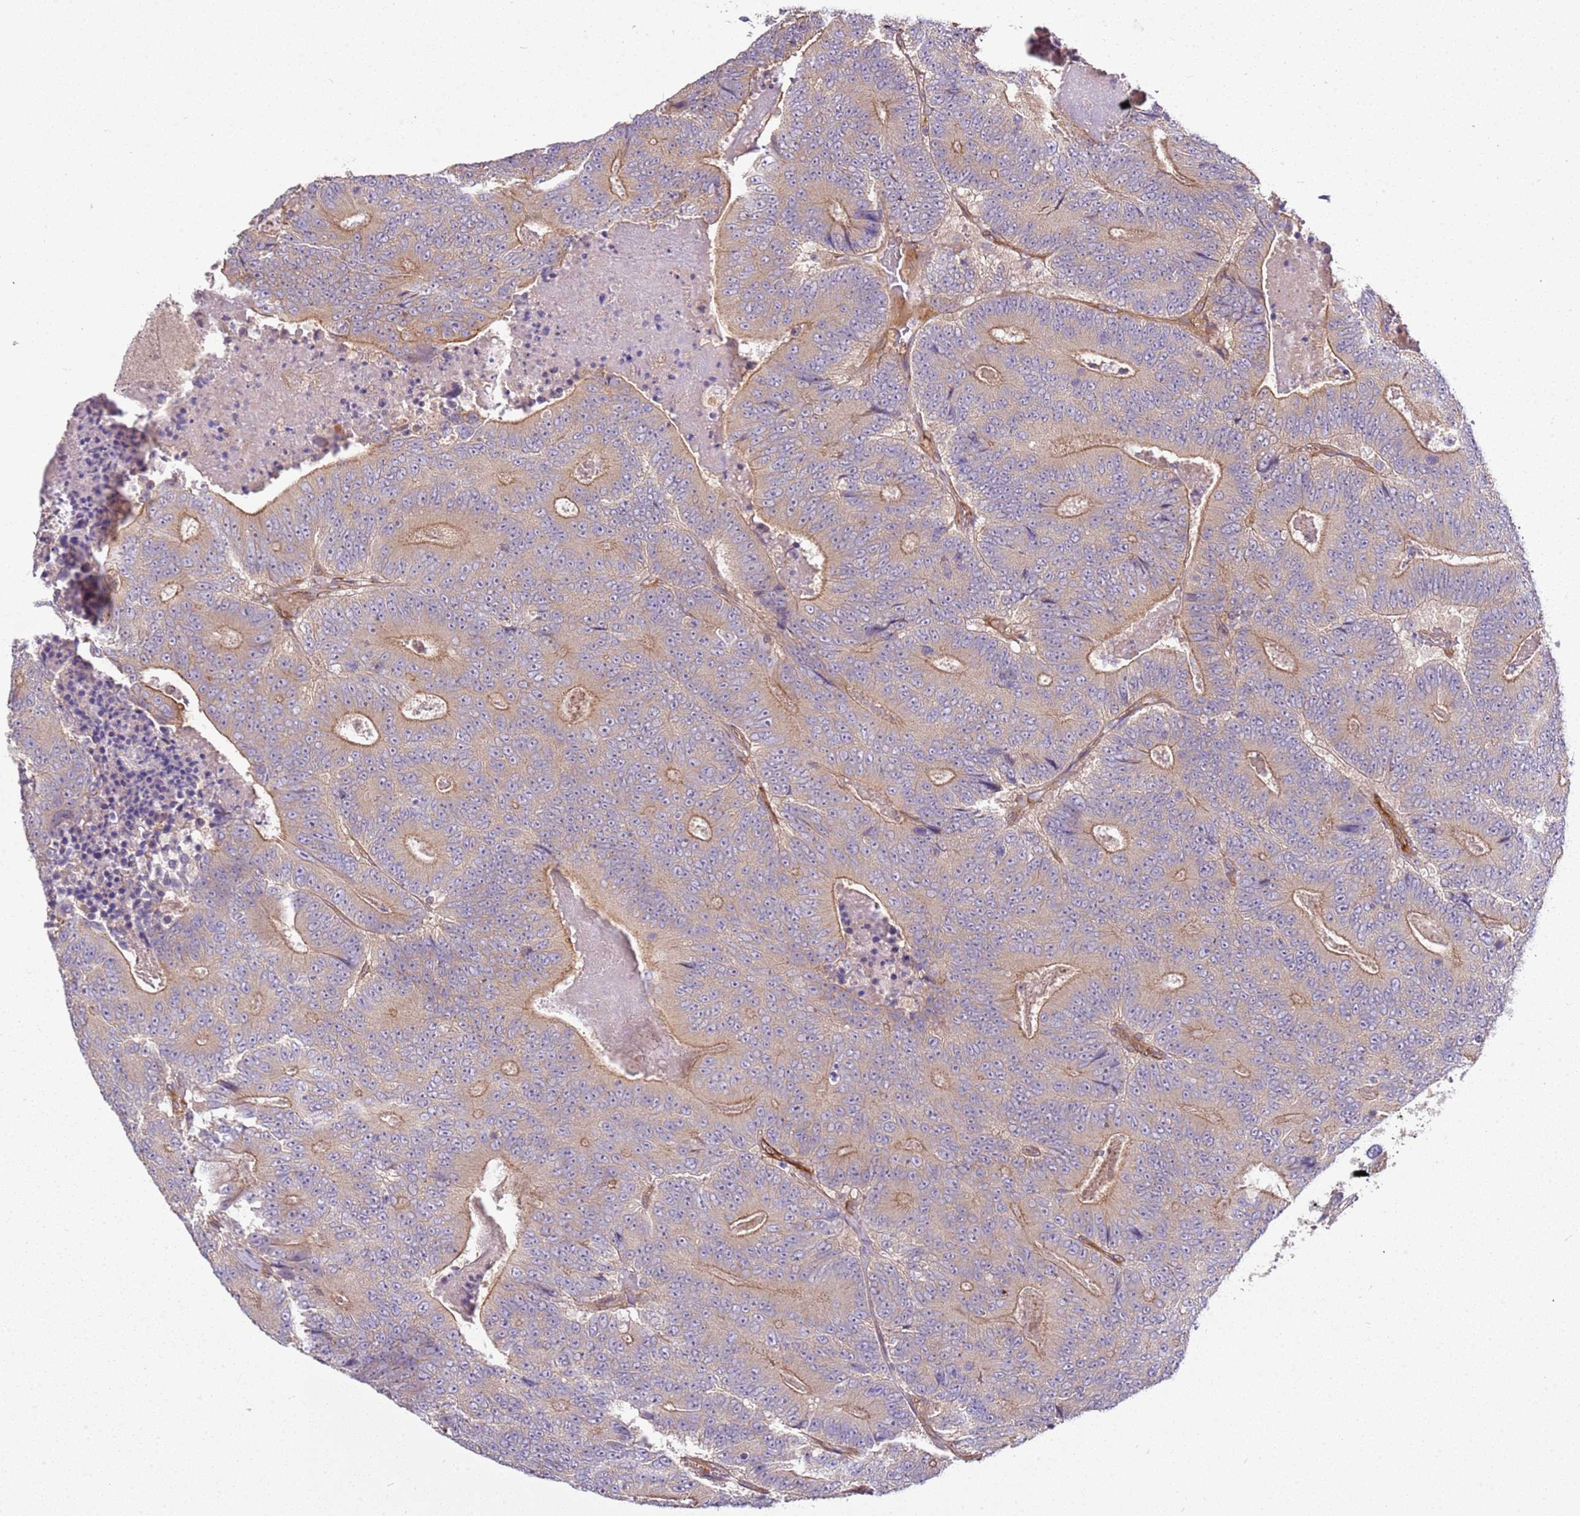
{"staining": {"intensity": "moderate", "quantity": "<25%", "location": "cytoplasmic/membranous"}, "tissue": "colorectal cancer", "cell_type": "Tumor cells", "image_type": "cancer", "snomed": [{"axis": "morphology", "description": "Adenocarcinoma, NOS"}, {"axis": "topography", "description": "Colon"}], "caption": "IHC of colorectal cancer demonstrates low levels of moderate cytoplasmic/membranous expression in approximately <25% of tumor cells.", "gene": "GNL1", "patient": {"sex": "male", "age": 83}}